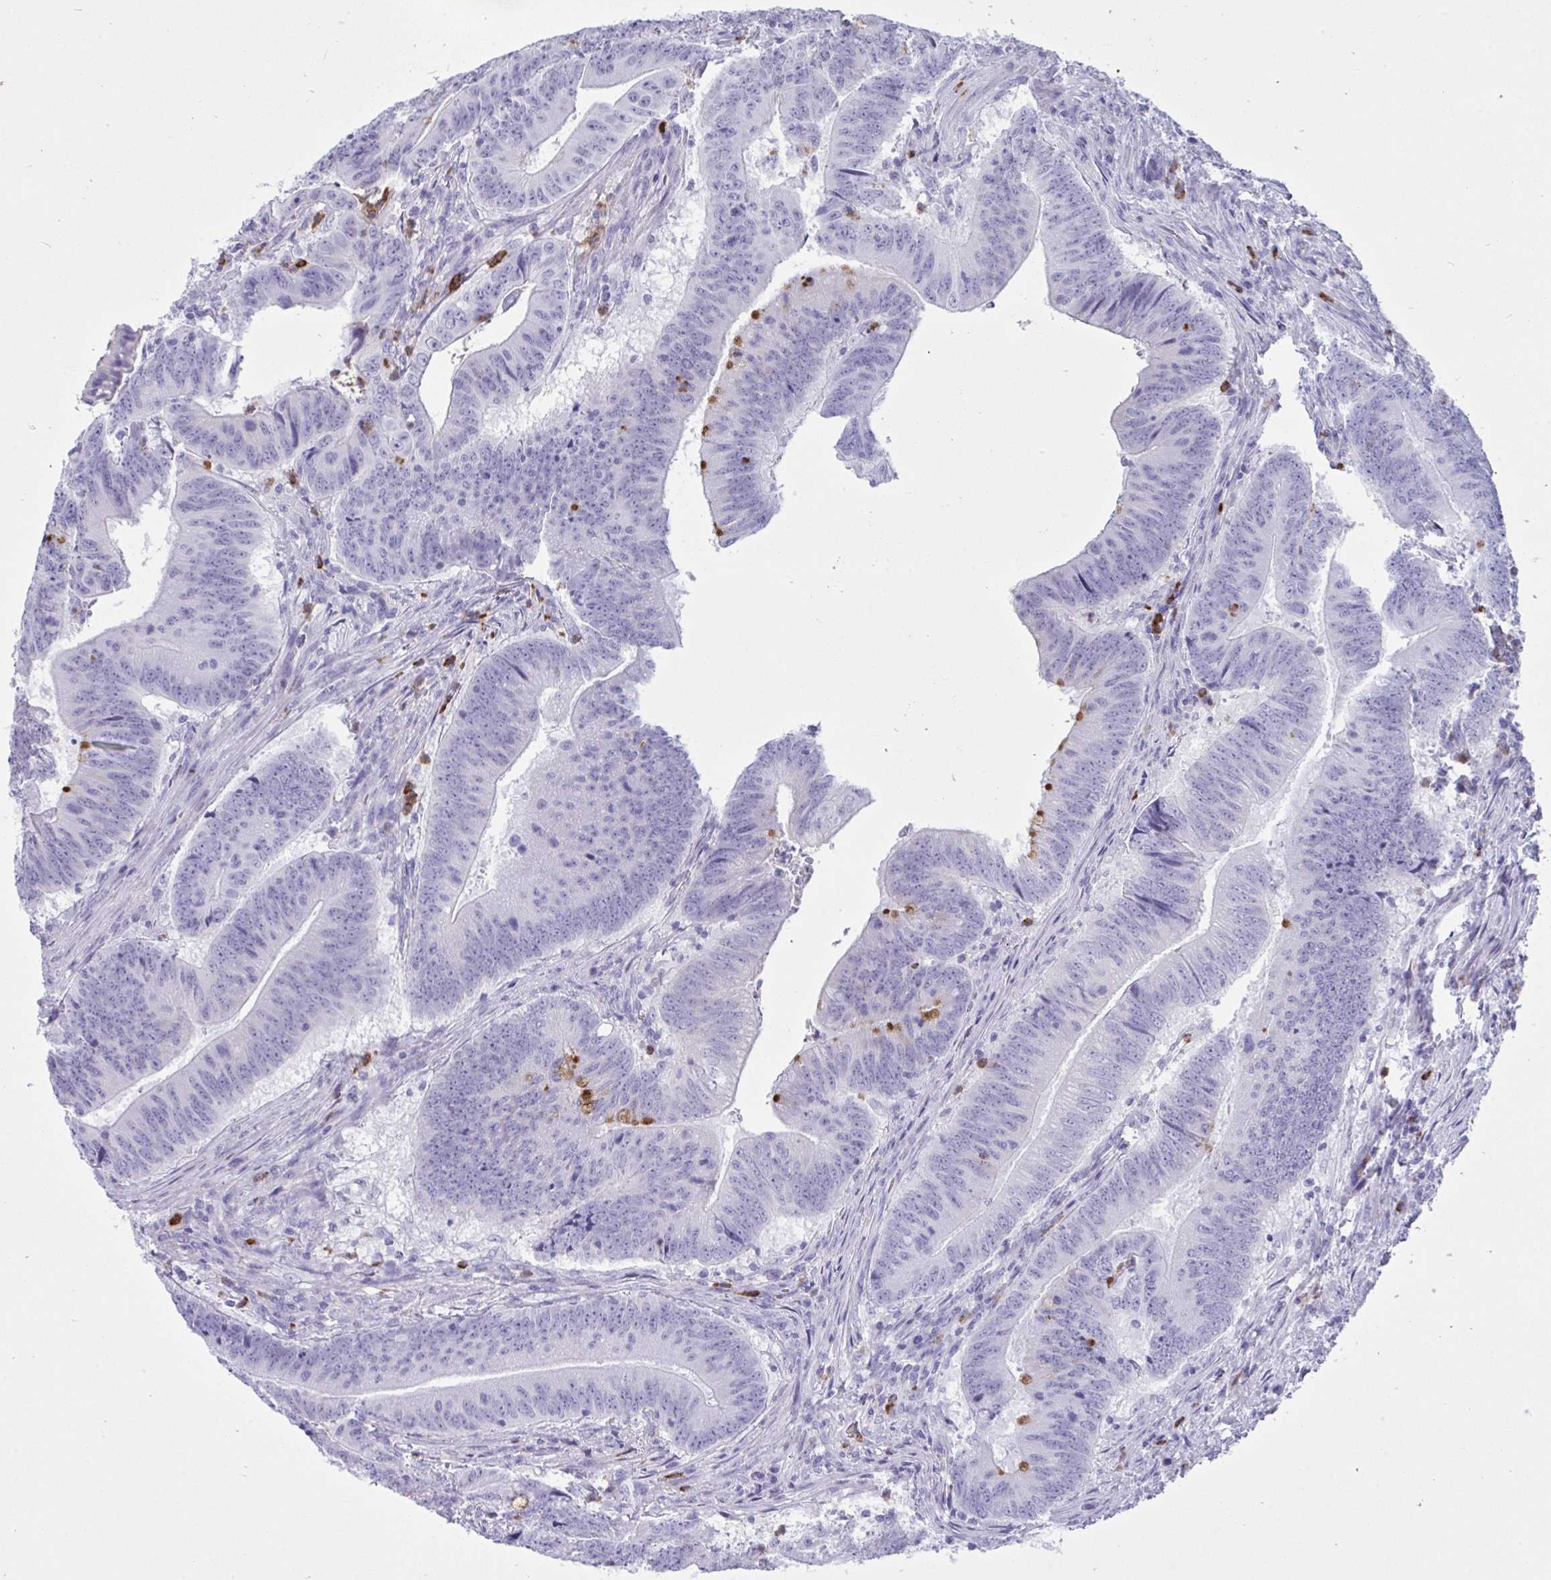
{"staining": {"intensity": "negative", "quantity": "none", "location": "none"}, "tissue": "colorectal cancer", "cell_type": "Tumor cells", "image_type": "cancer", "snomed": [{"axis": "morphology", "description": "Adenocarcinoma, NOS"}, {"axis": "topography", "description": "Colon"}], "caption": "Tumor cells show no significant protein positivity in colorectal adenocarcinoma.", "gene": "ARHGAP42", "patient": {"sex": "female", "age": 87}}